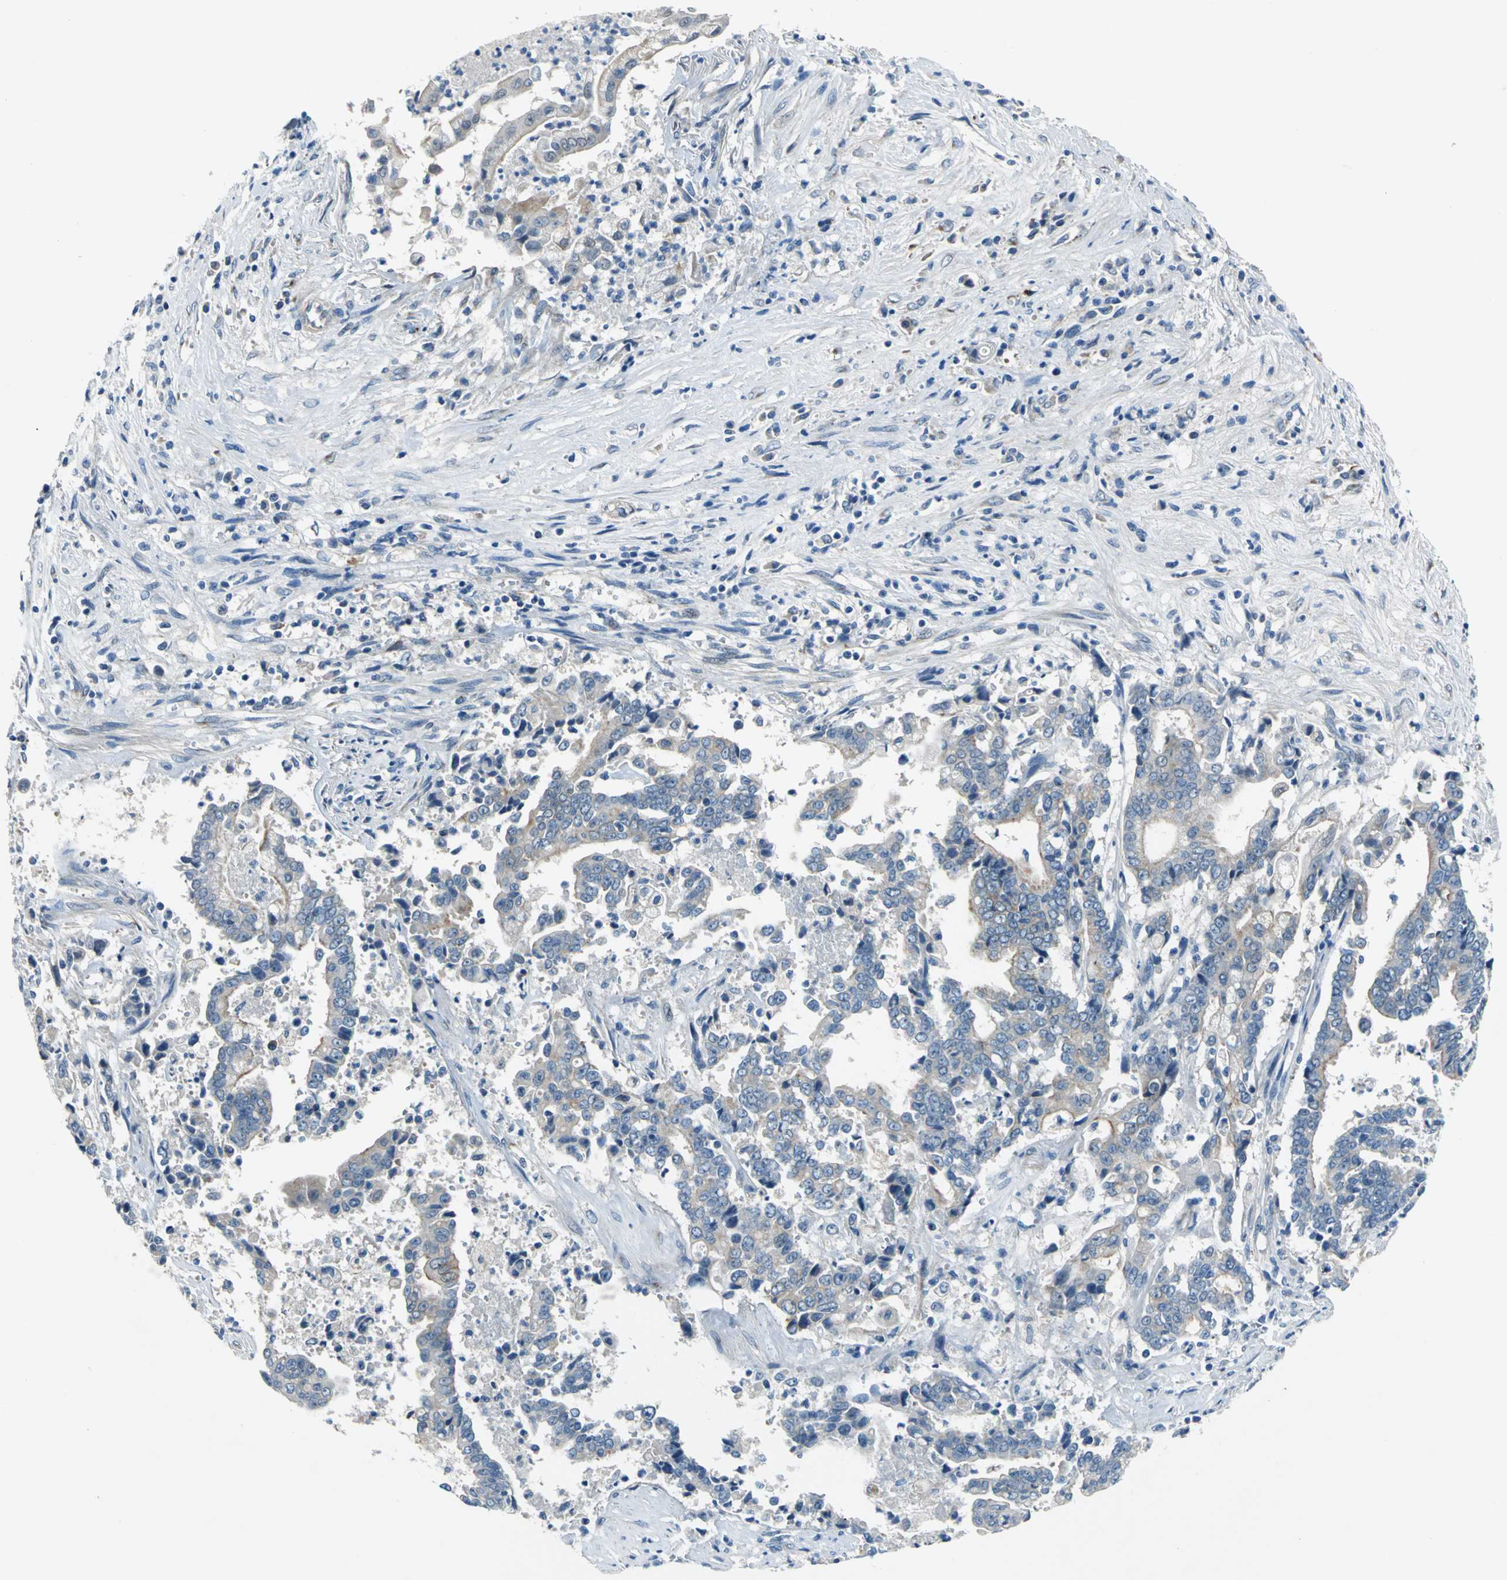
{"staining": {"intensity": "moderate", "quantity": "25%-75%", "location": "cytoplasmic/membranous"}, "tissue": "liver cancer", "cell_type": "Tumor cells", "image_type": "cancer", "snomed": [{"axis": "morphology", "description": "Cholangiocarcinoma"}, {"axis": "topography", "description": "Liver"}], "caption": "Brown immunohistochemical staining in human liver cancer (cholangiocarcinoma) reveals moderate cytoplasmic/membranous positivity in approximately 25%-75% of tumor cells.", "gene": "SELP", "patient": {"sex": "male", "age": 57}}